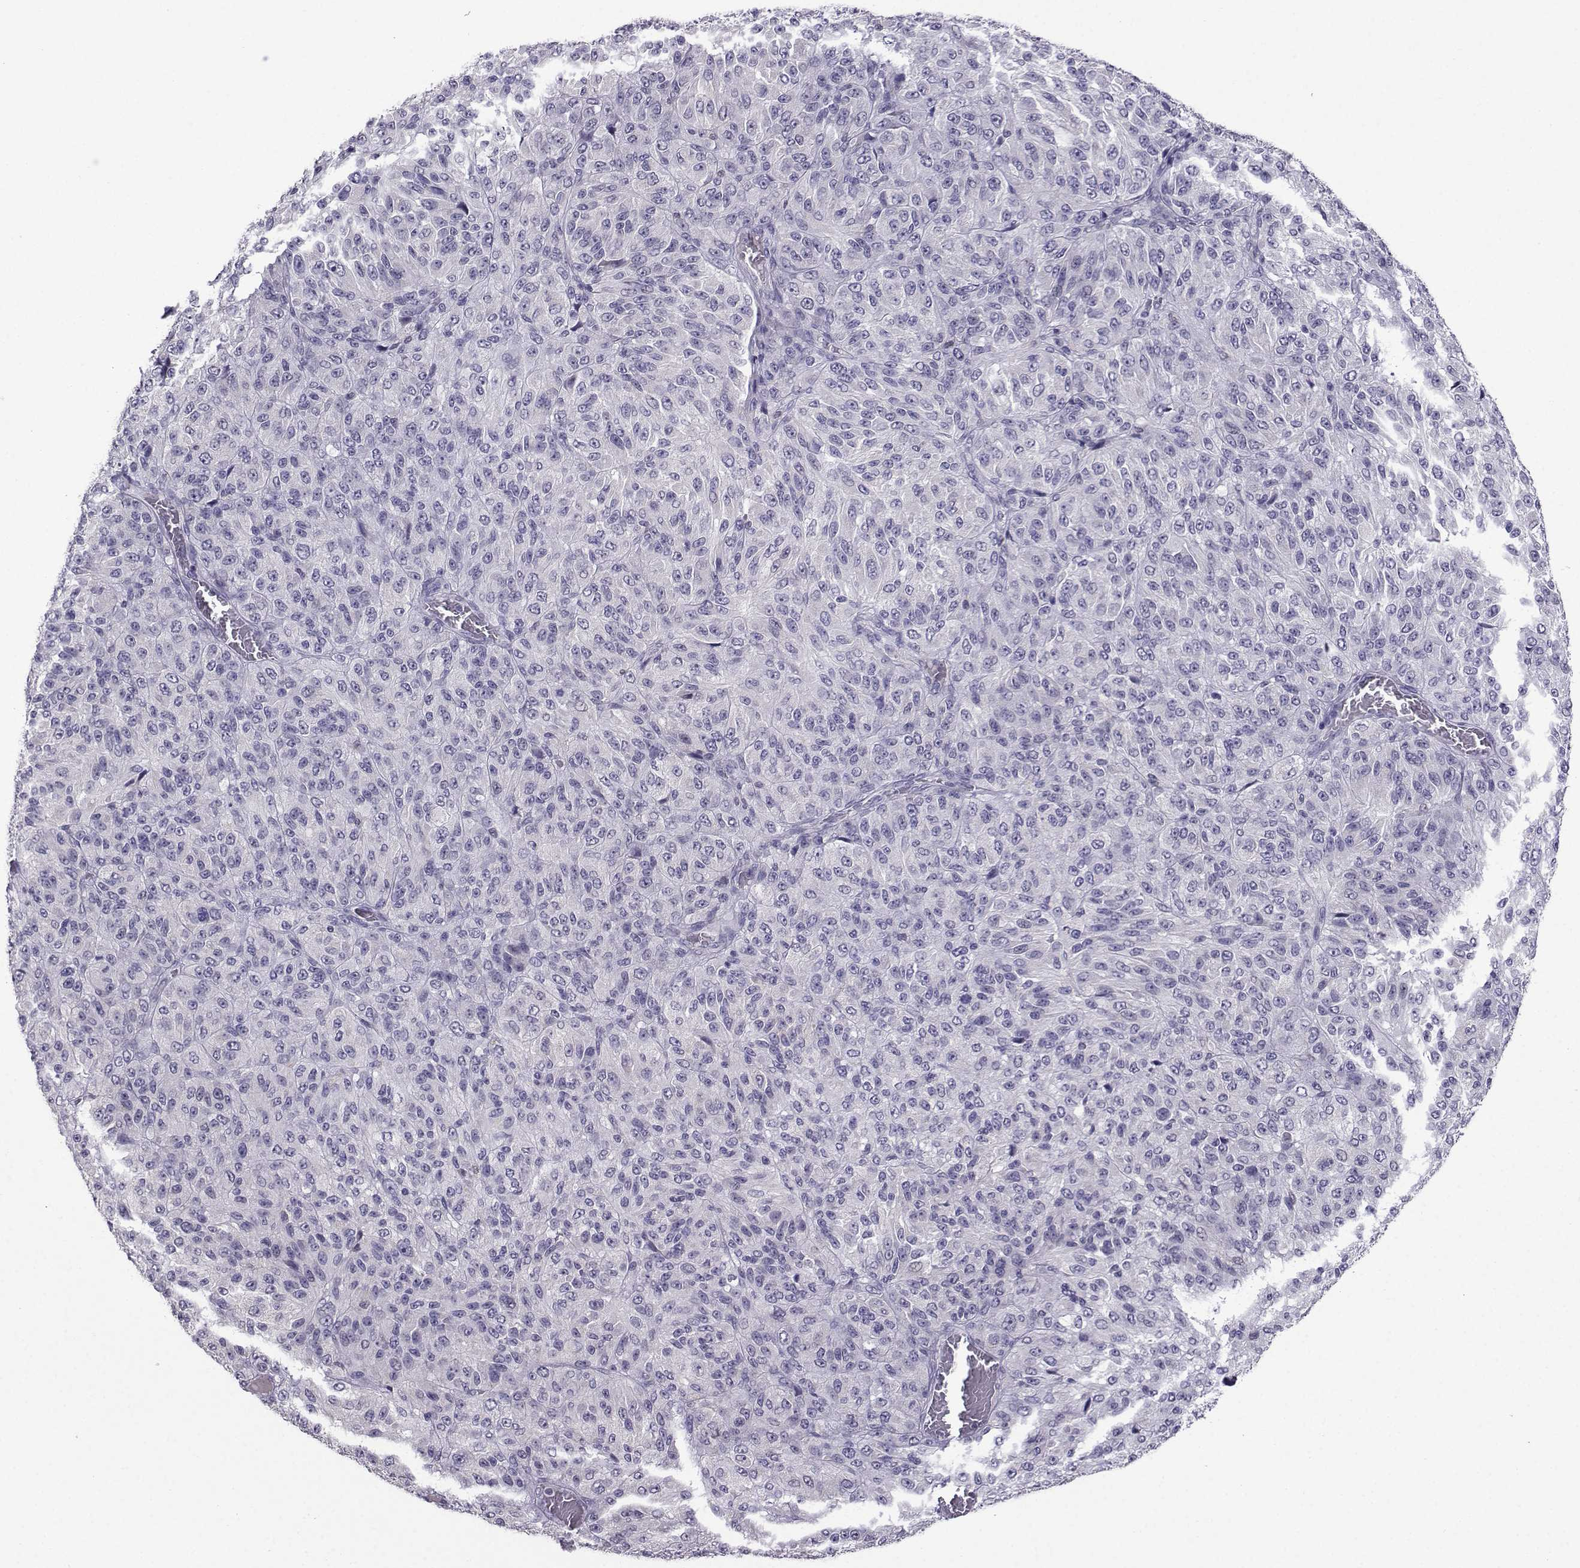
{"staining": {"intensity": "negative", "quantity": "none", "location": "none"}, "tissue": "melanoma", "cell_type": "Tumor cells", "image_type": "cancer", "snomed": [{"axis": "morphology", "description": "Malignant melanoma, Metastatic site"}, {"axis": "topography", "description": "Brain"}], "caption": "Tumor cells are negative for brown protein staining in malignant melanoma (metastatic site).", "gene": "CRYBB1", "patient": {"sex": "female", "age": 56}}